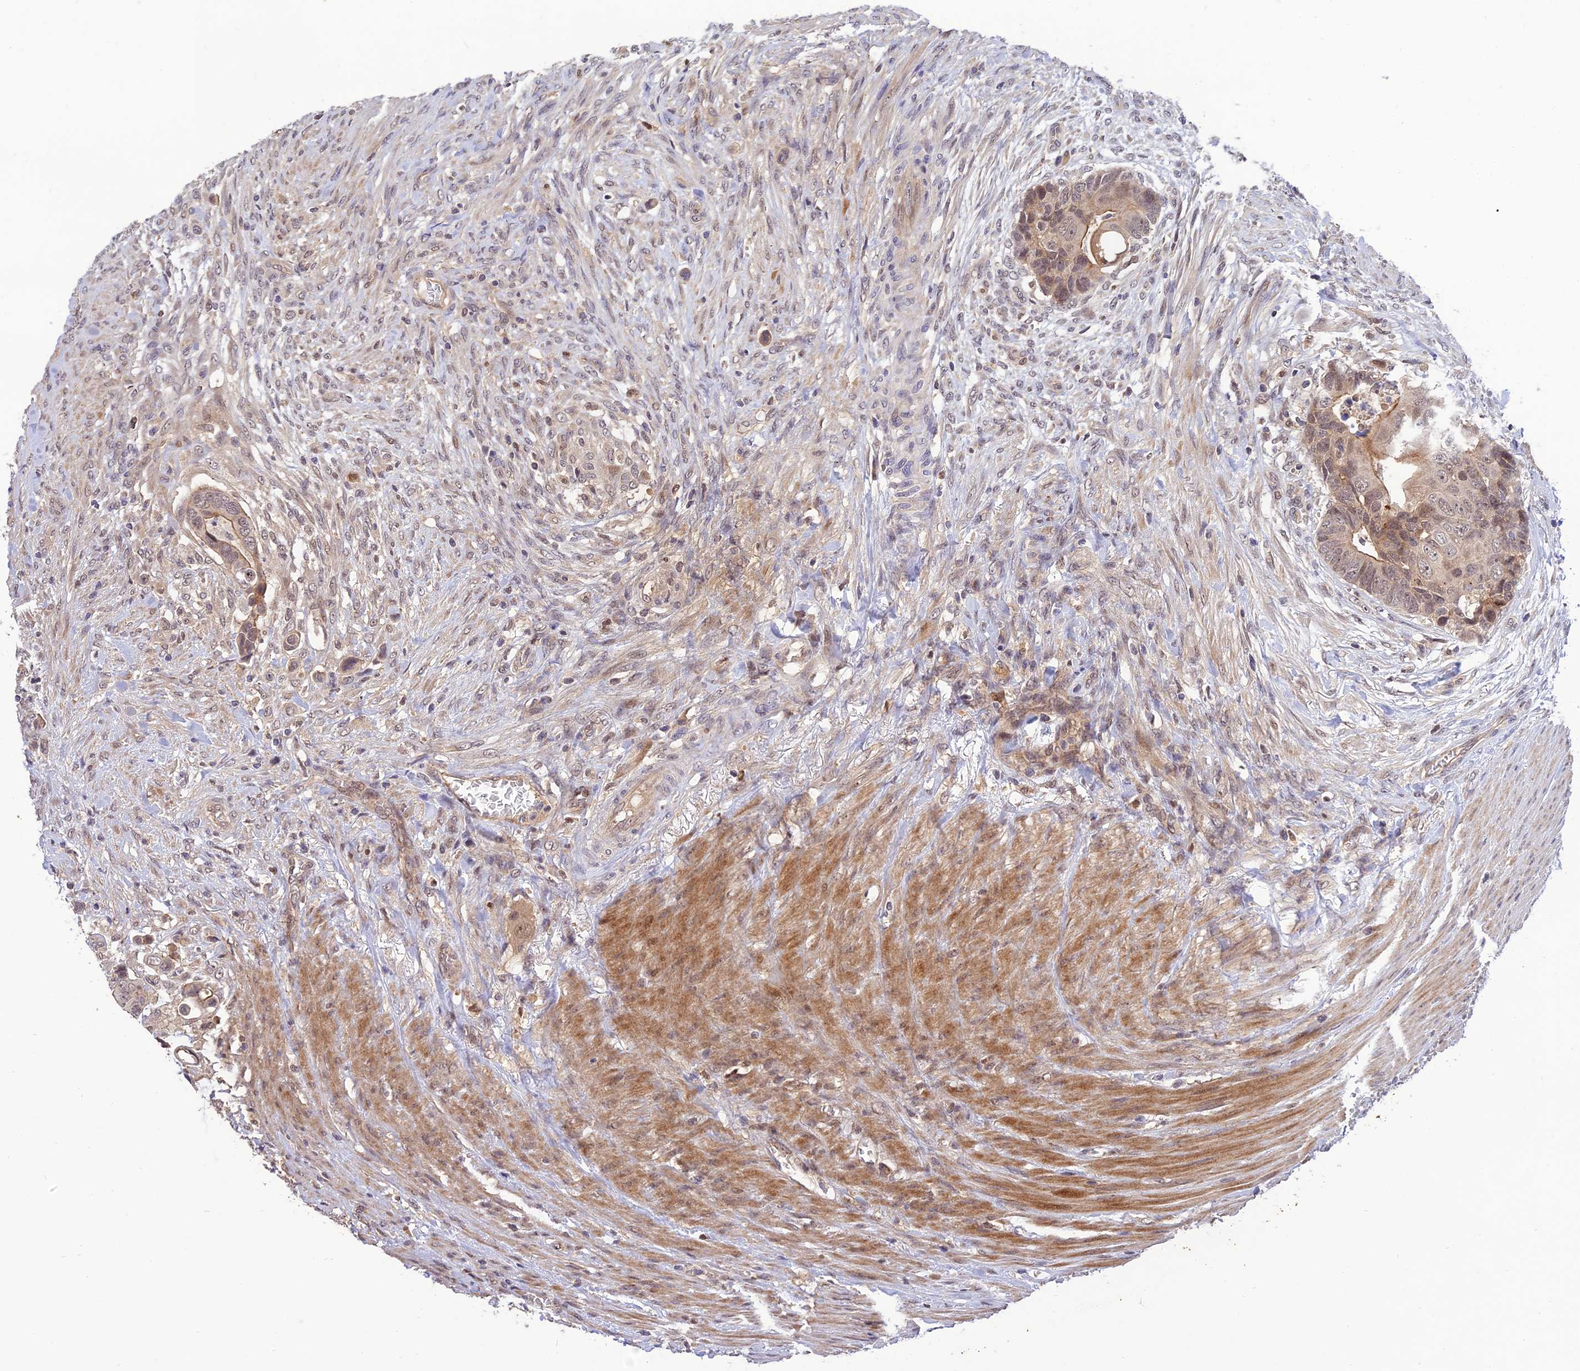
{"staining": {"intensity": "weak", "quantity": "25%-75%", "location": "cytoplasmic/membranous"}, "tissue": "colorectal cancer", "cell_type": "Tumor cells", "image_type": "cancer", "snomed": [{"axis": "morphology", "description": "Adenocarcinoma, NOS"}, {"axis": "topography", "description": "Rectum"}], "caption": "Brown immunohistochemical staining in human adenocarcinoma (colorectal) demonstrates weak cytoplasmic/membranous expression in approximately 25%-75% of tumor cells.", "gene": "REV1", "patient": {"sex": "female", "age": 78}}